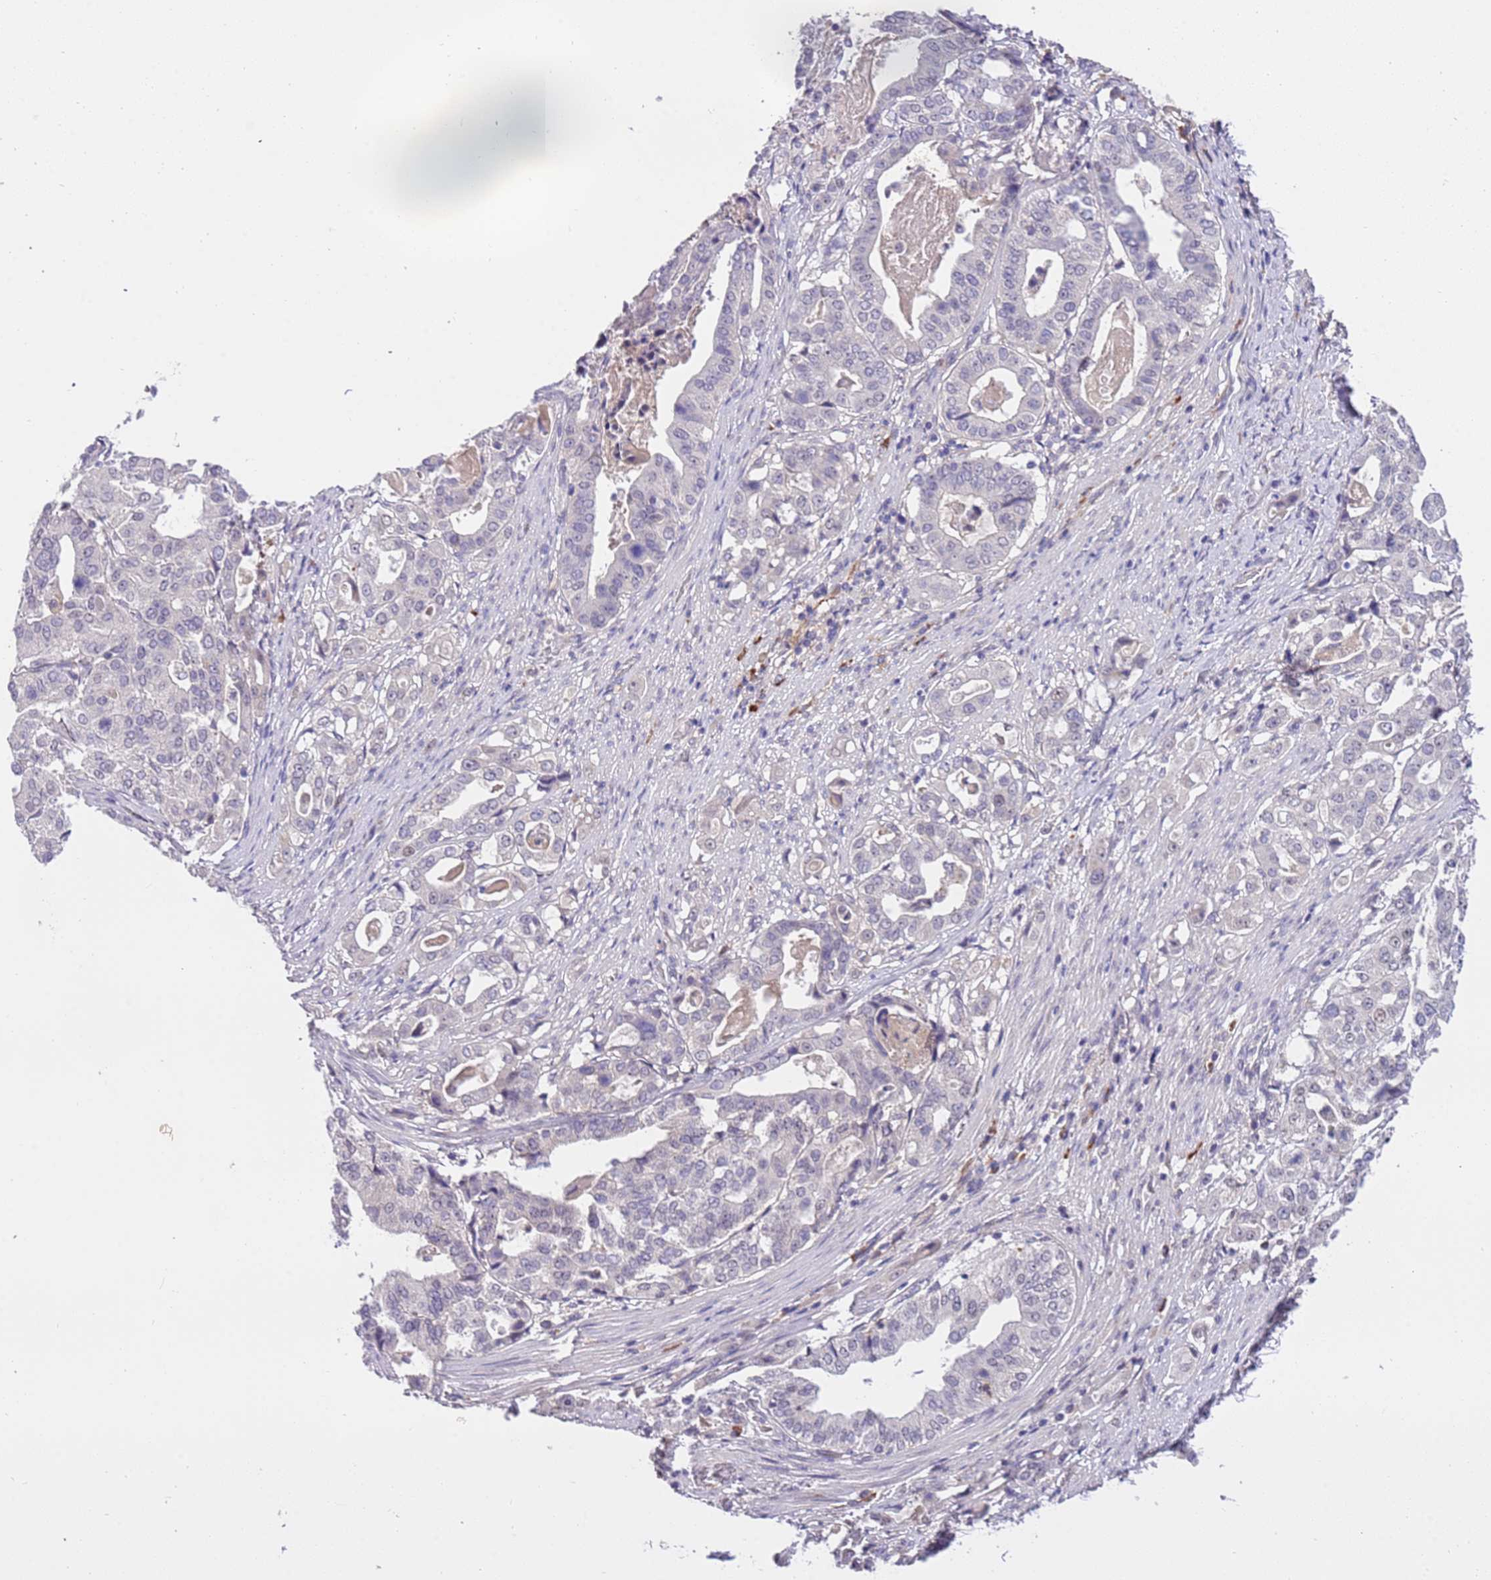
{"staining": {"intensity": "negative", "quantity": "none", "location": "none"}, "tissue": "stomach cancer", "cell_type": "Tumor cells", "image_type": "cancer", "snomed": [{"axis": "morphology", "description": "Adenocarcinoma, NOS"}, {"axis": "topography", "description": "Stomach"}], "caption": "This is a image of immunohistochemistry staining of adenocarcinoma (stomach), which shows no expression in tumor cells.", "gene": "MAGEF1", "patient": {"sex": "male", "age": 48}}